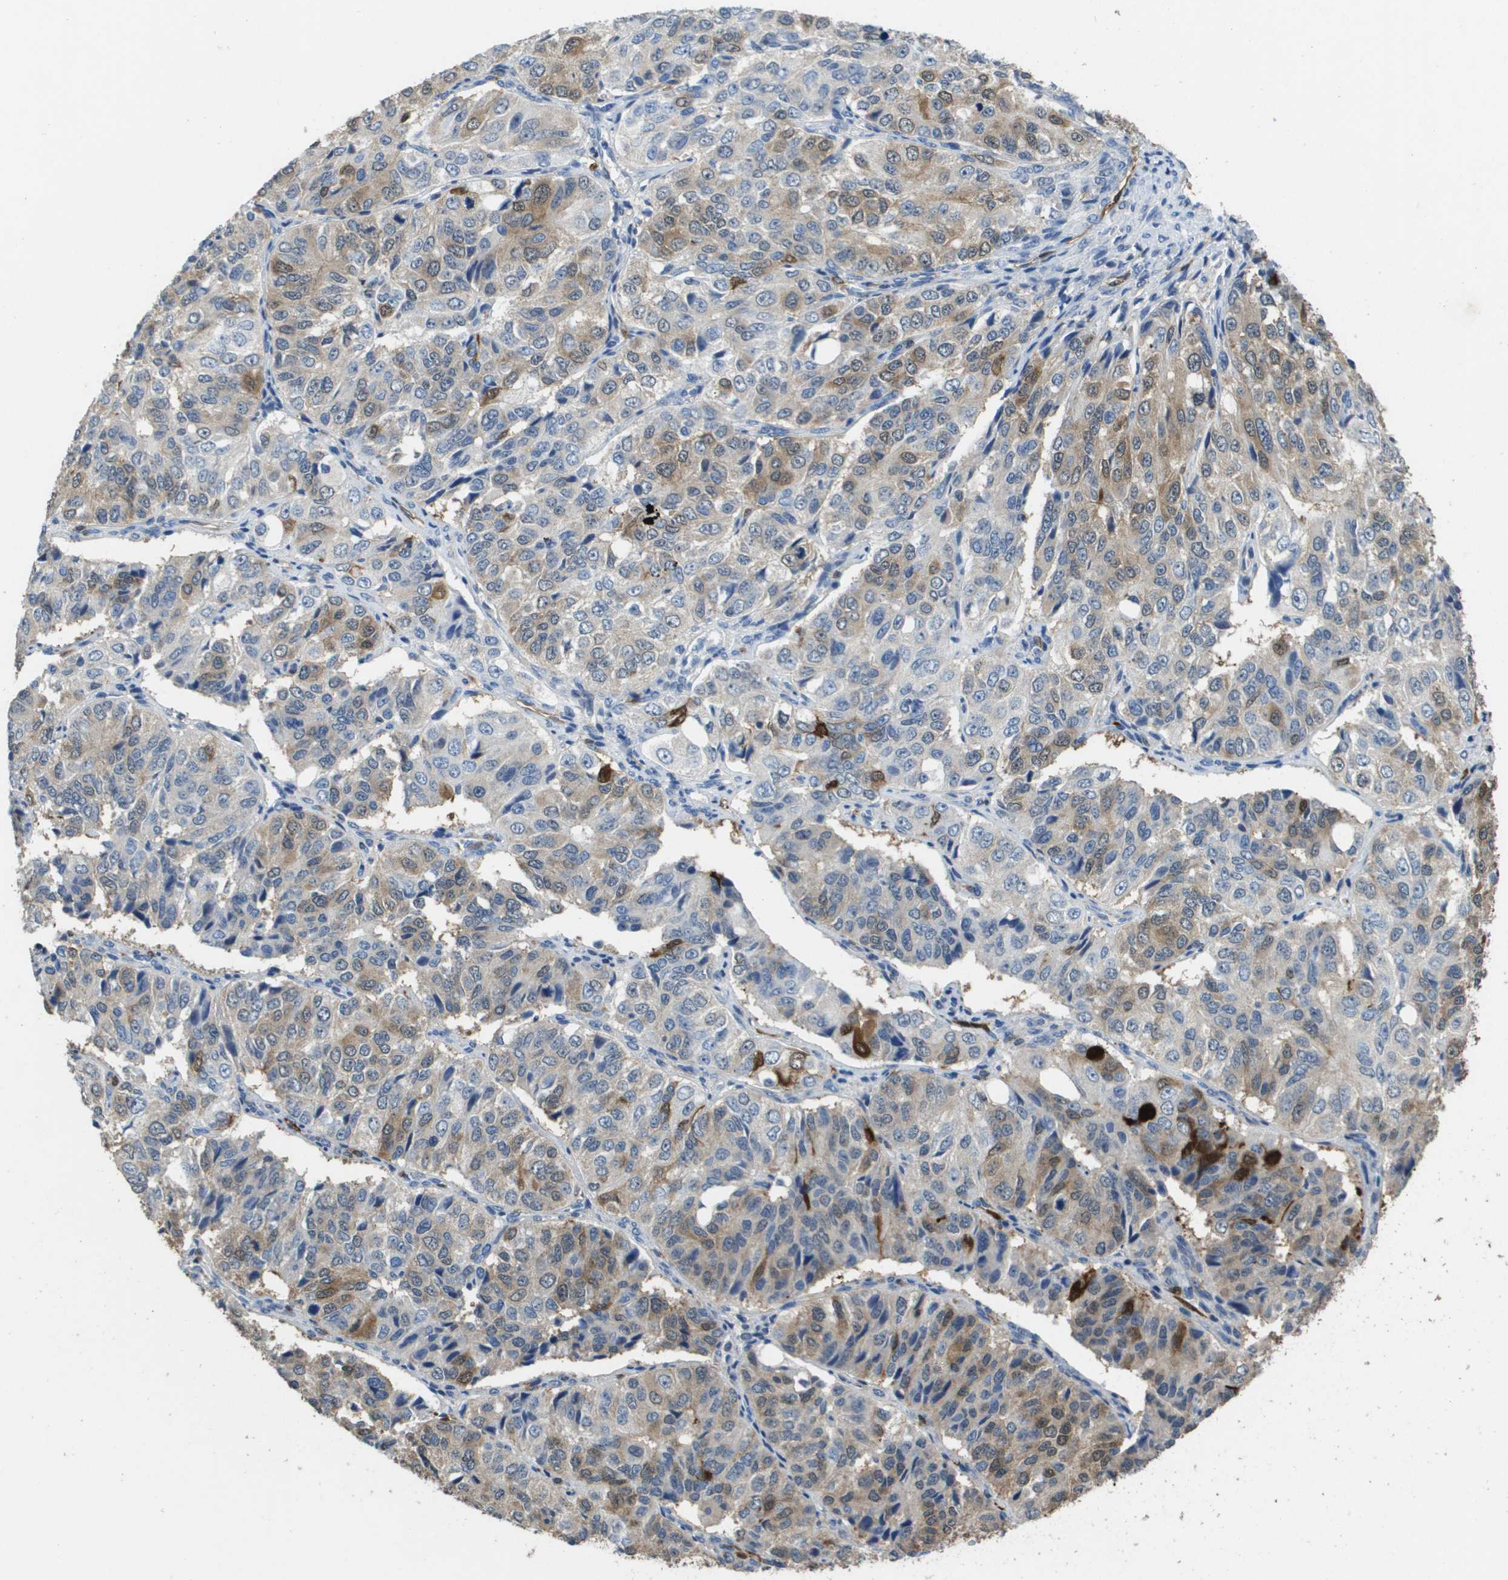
{"staining": {"intensity": "moderate", "quantity": "25%-75%", "location": "cytoplasmic/membranous"}, "tissue": "ovarian cancer", "cell_type": "Tumor cells", "image_type": "cancer", "snomed": [{"axis": "morphology", "description": "Carcinoma, endometroid"}, {"axis": "topography", "description": "Ovary"}], "caption": "Ovarian cancer stained with a protein marker shows moderate staining in tumor cells.", "gene": "FABP5", "patient": {"sex": "female", "age": 51}}